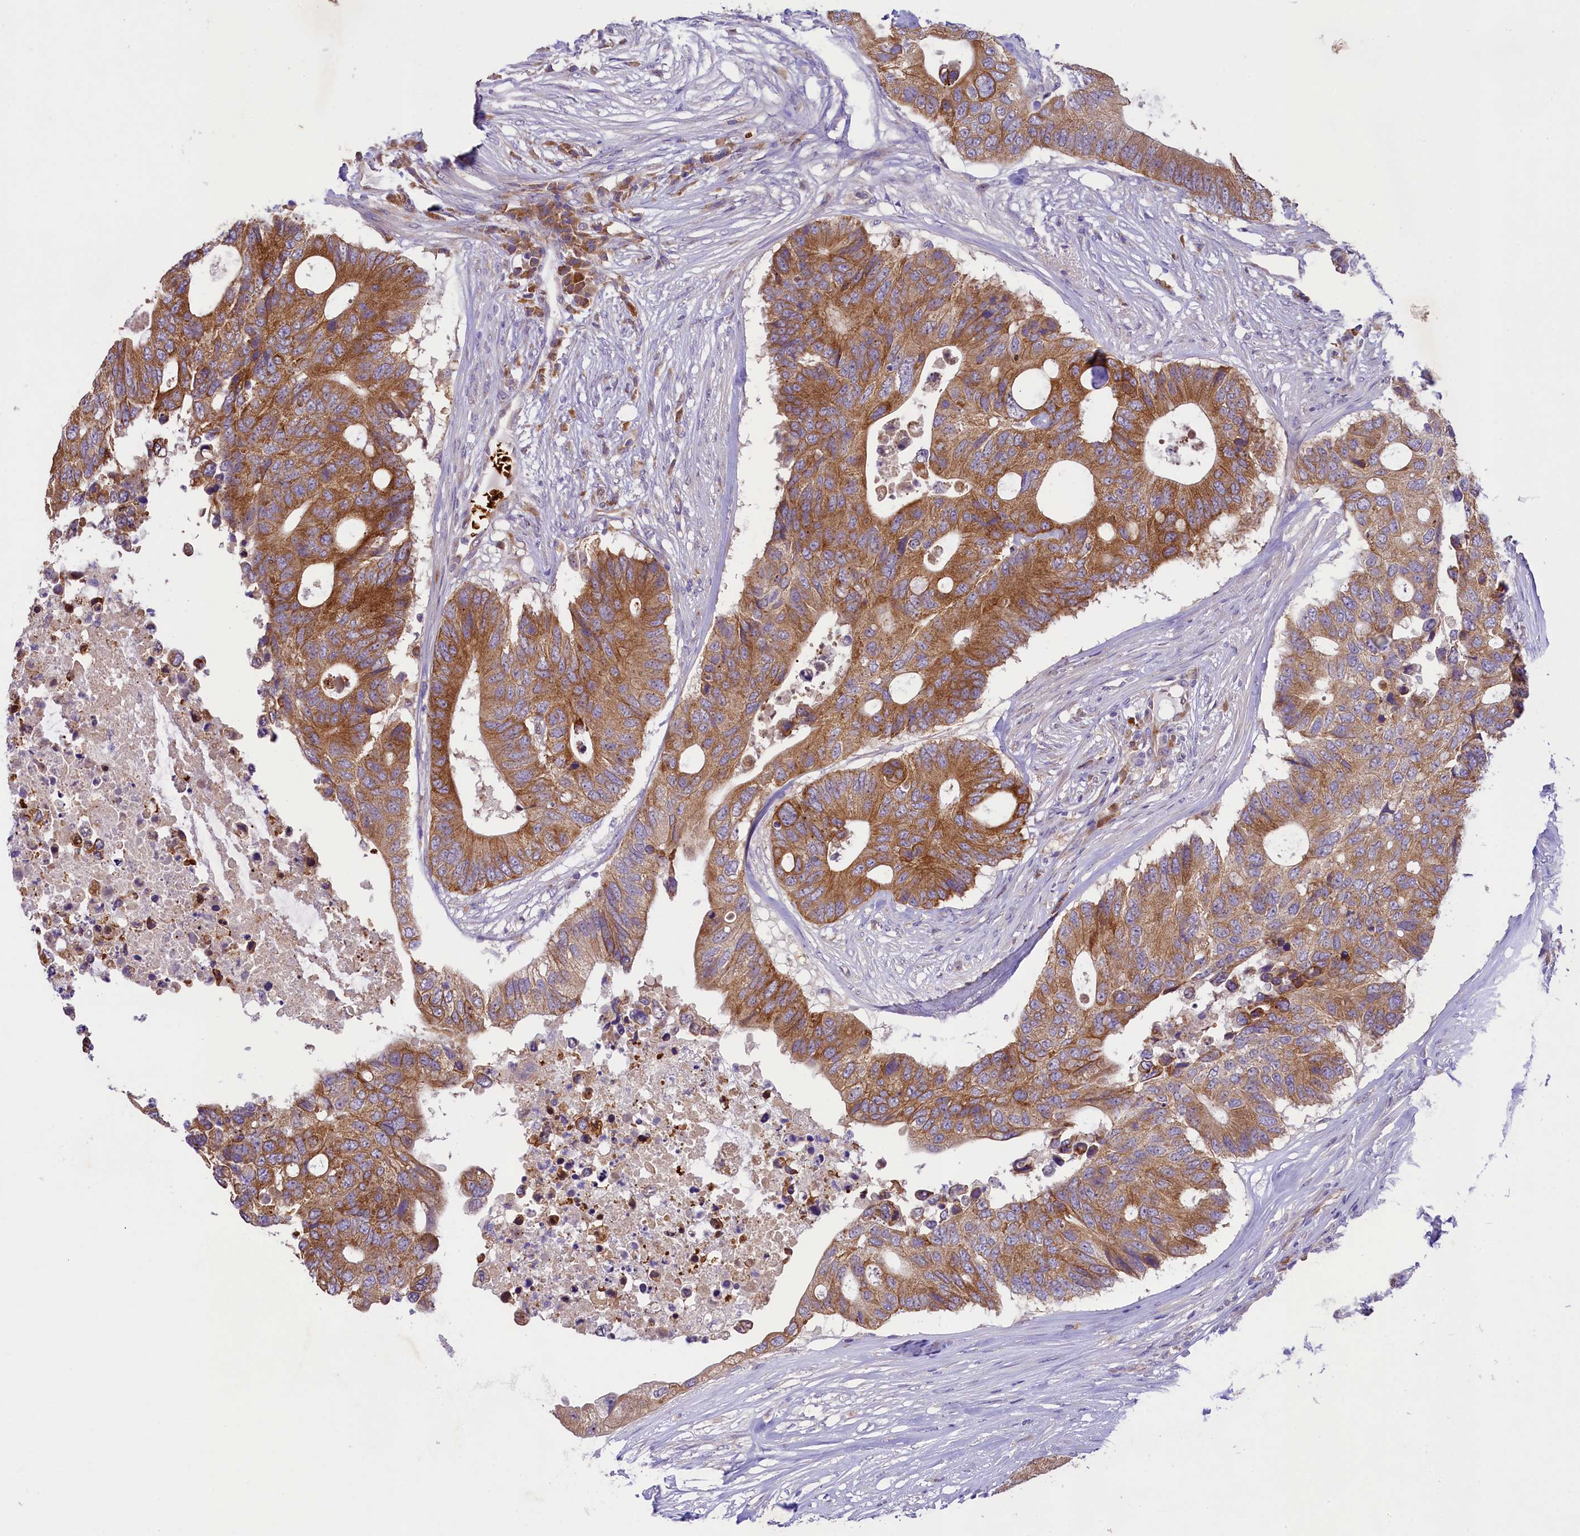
{"staining": {"intensity": "strong", "quantity": ">75%", "location": "cytoplasmic/membranous"}, "tissue": "colorectal cancer", "cell_type": "Tumor cells", "image_type": "cancer", "snomed": [{"axis": "morphology", "description": "Adenocarcinoma, NOS"}, {"axis": "topography", "description": "Colon"}], "caption": "This photomicrograph demonstrates colorectal cancer stained with immunohistochemistry to label a protein in brown. The cytoplasmic/membranous of tumor cells show strong positivity for the protein. Nuclei are counter-stained blue.", "gene": "LARP4", "patient": {"sex": "male", "age": 71}}